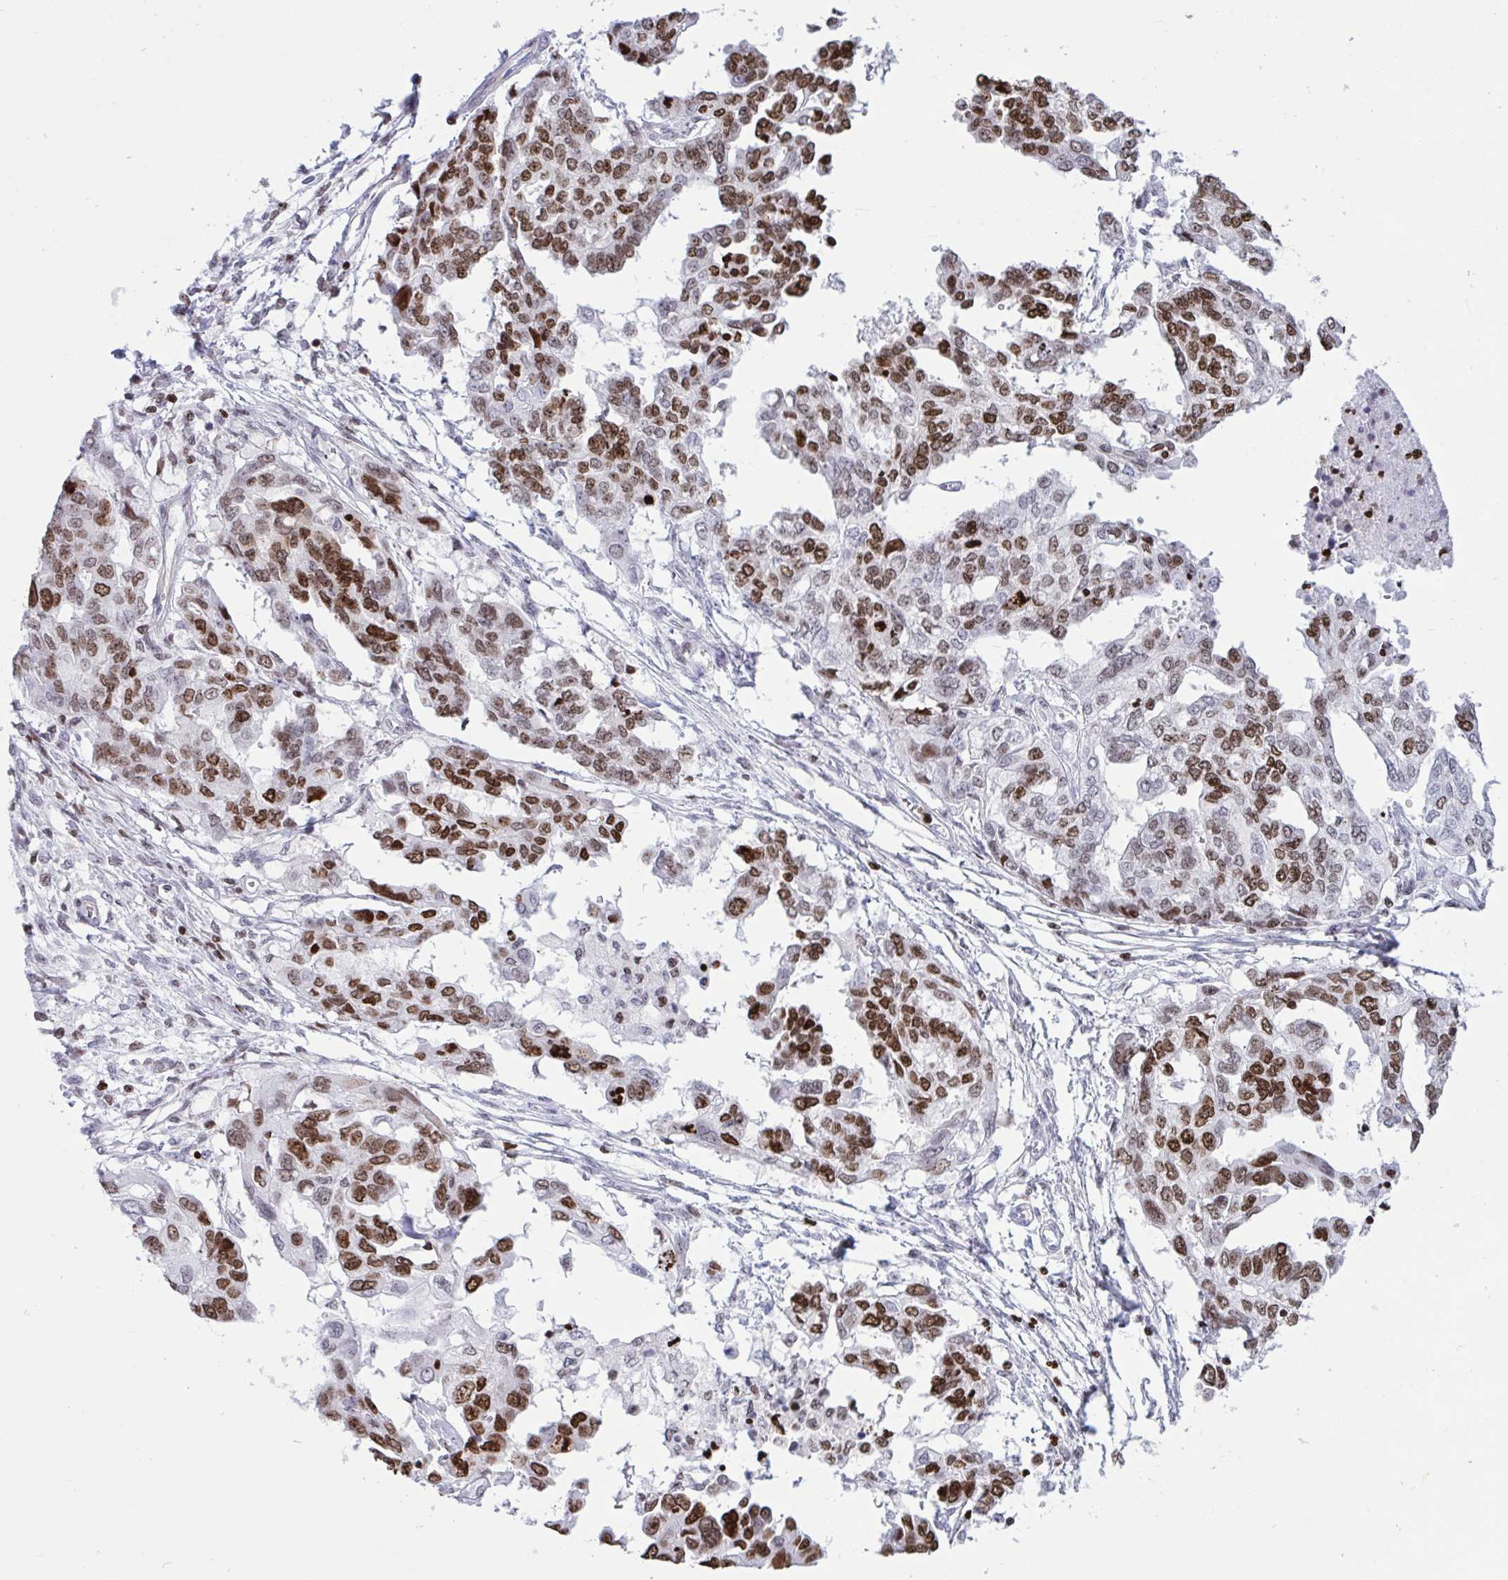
{"staining": {"intensity": "moderate", "quantity": ">75%", "location": "nuclear"}, "tissue": "ovarian cancer", "cell_type": "Tumor cells", "image_type": "cancer", "snomed": [{"axis": "morphology", "description": "Cystadenocarcinoma, serous, NOS"}, {"axis": "topography", "description": "Ovary"}], "caption": "An immunohistochemistry image of neoplastic tissue is shown. Protein staining in brown highlights moderate nuclear positivity in ovarian serous cystadenocarcinoma within tumor cells. (brown staining indicates protein expression, while blue staining denotes nuclei).", "gene": "HMGB2", "patient": {"sex": "female", "age": 53}}